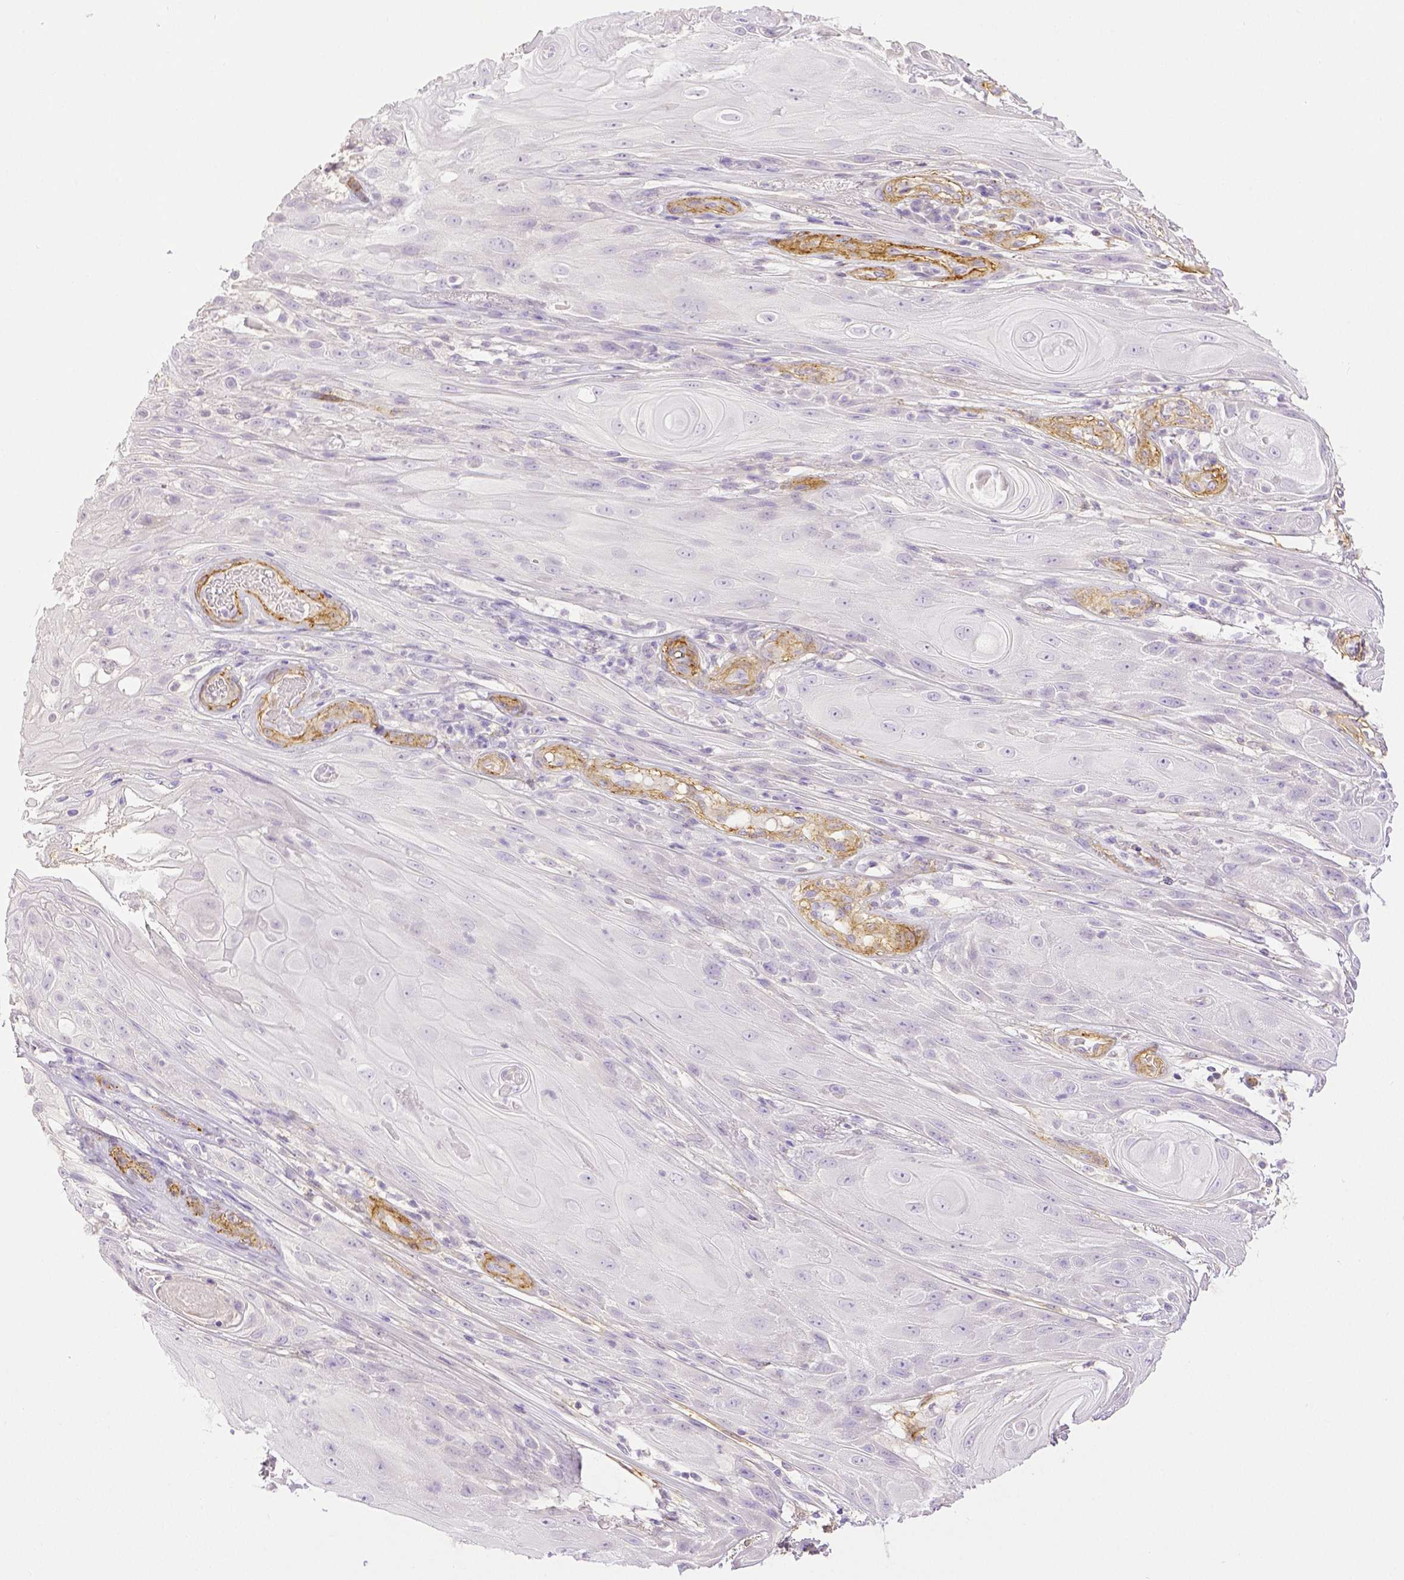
{"staining": {"intensity": "negative", "quantity": "none", "location": "none"}, "tissue": "skin cancer", "cell_type": "Tumor cells", "image_type": "cancer", "snomed": [{"axis": "morphology", "description": "Squamous cell carcinoma, NOS"}, {"axis": "topography", "description": "Skin"}], "caption": "Immunohistochemistry (IHC) of skin cancer (squamous cell carcinoma) shows no staining in tumor cells.", "gene": "THY1", "patient": {"sex": "male", "age": 62}}